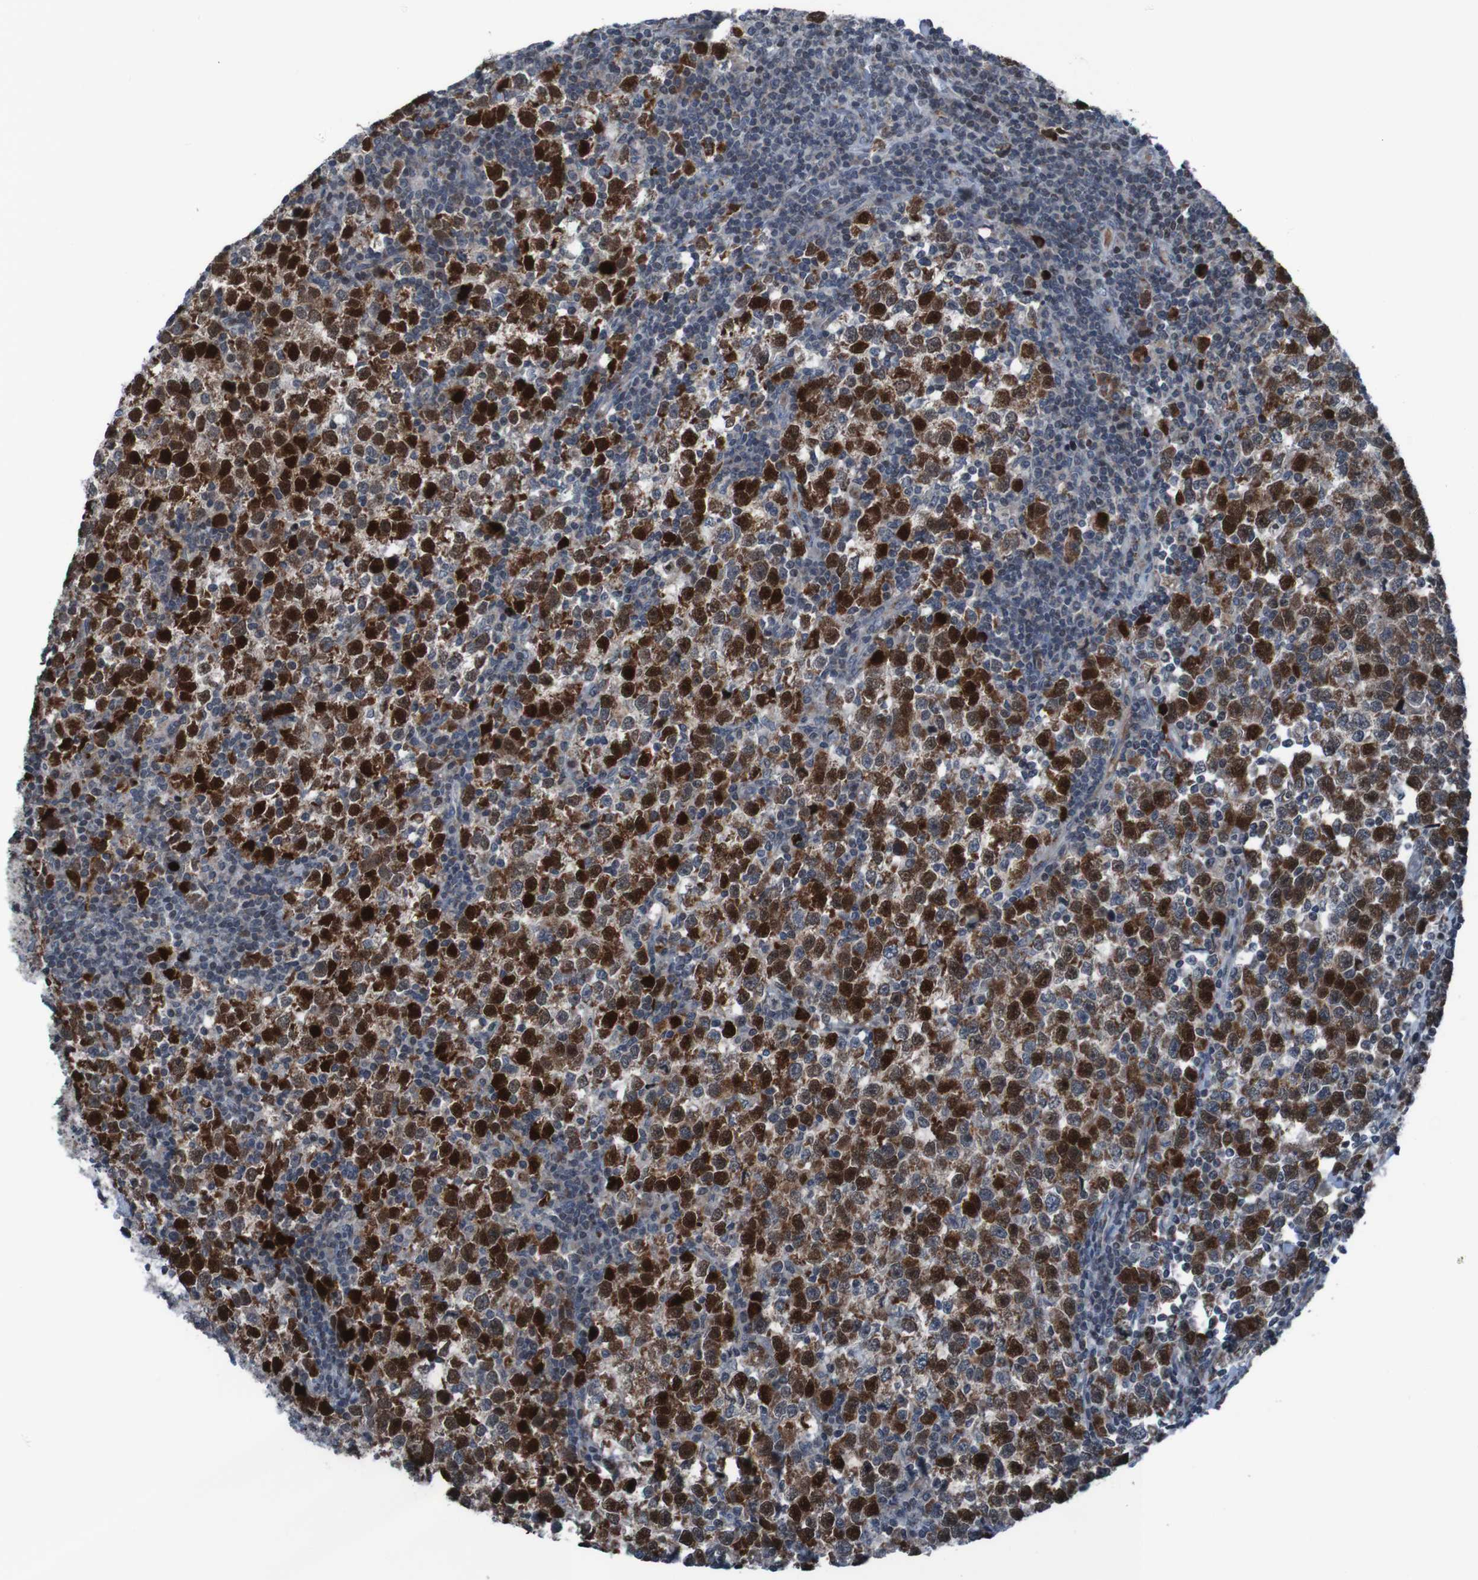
{"staining": {"intensity": "strong", "quantity": ">75%", "location": "nuclear"}, "tissue": "testis cancer", "cell_type": "Tumor cells", "image_type": "cancer", "snomed": [{"axis": "morphology", "description": "Seminoma, NOS"}, {"axis": "topography", "description": "Testis"}], "caption": "This is a histology image of immunohistochemistry staining of testis seminoma, which shows strong expression in the nuclear of tumor cells.", "gene": "UNG", "patient": {"sex": "male", "age": 43}}